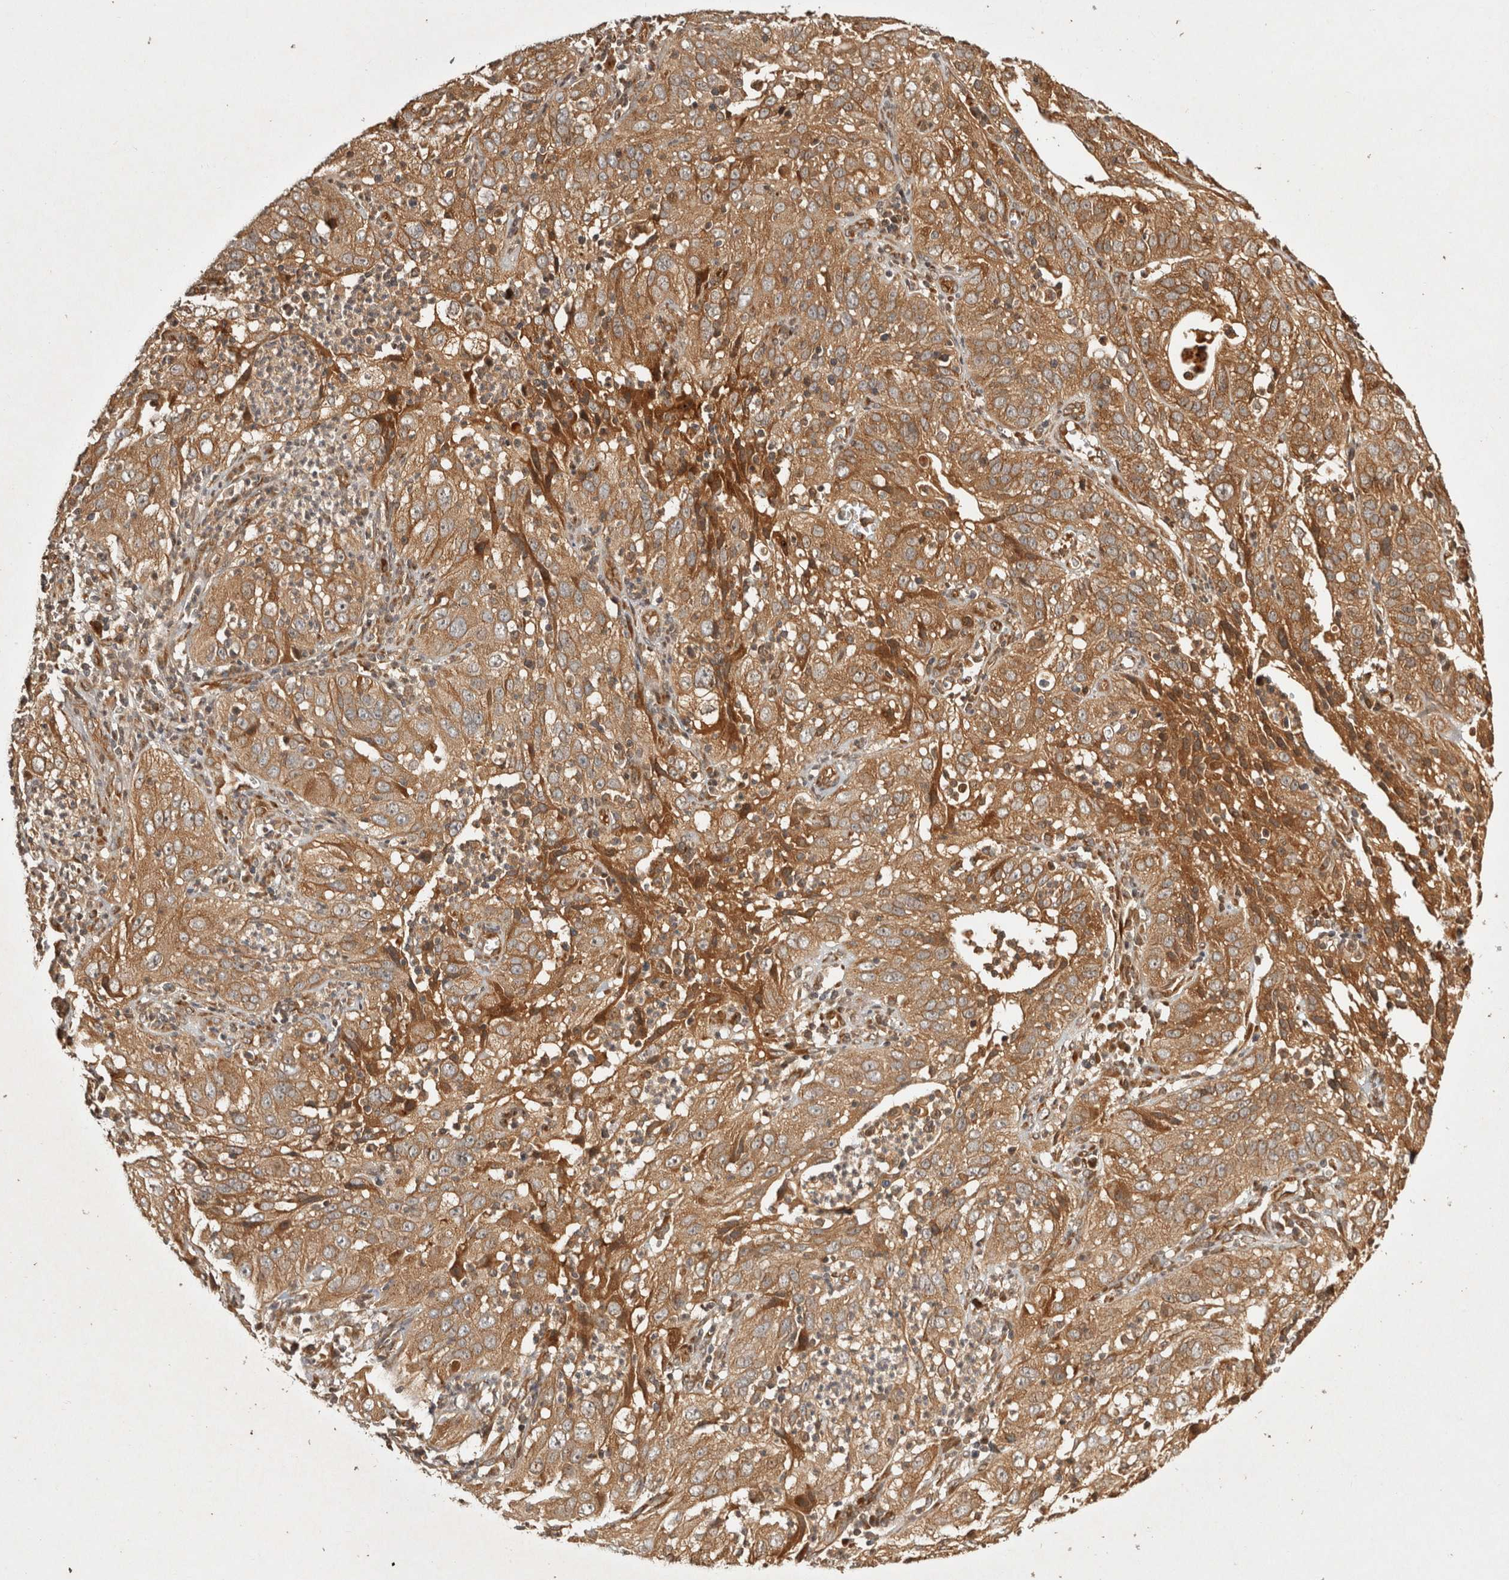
{"staining": {"intensity": "moderate", "quantity": ">75%", "location": "cytoplasmic/membranous"}, "tissue": "cervical cancer", "cell_type": "Tumor cells", "image_type": "cancer", "snomed": [{"axis": "morphology", "description": "Squamous cell carcinoma, NOS"}, {"axis": "topography", "description": "Cervix"}], "caption": "Cervical cancer (squamous cell carcinoma) was stained to show a protein in brown. There is medium levels of moderate cytoplasmic/membranous positivity in approximately >75% of tumor cells.", "gene": "CAMSAP2", "patient": {"sex": "female", "age": 32}}